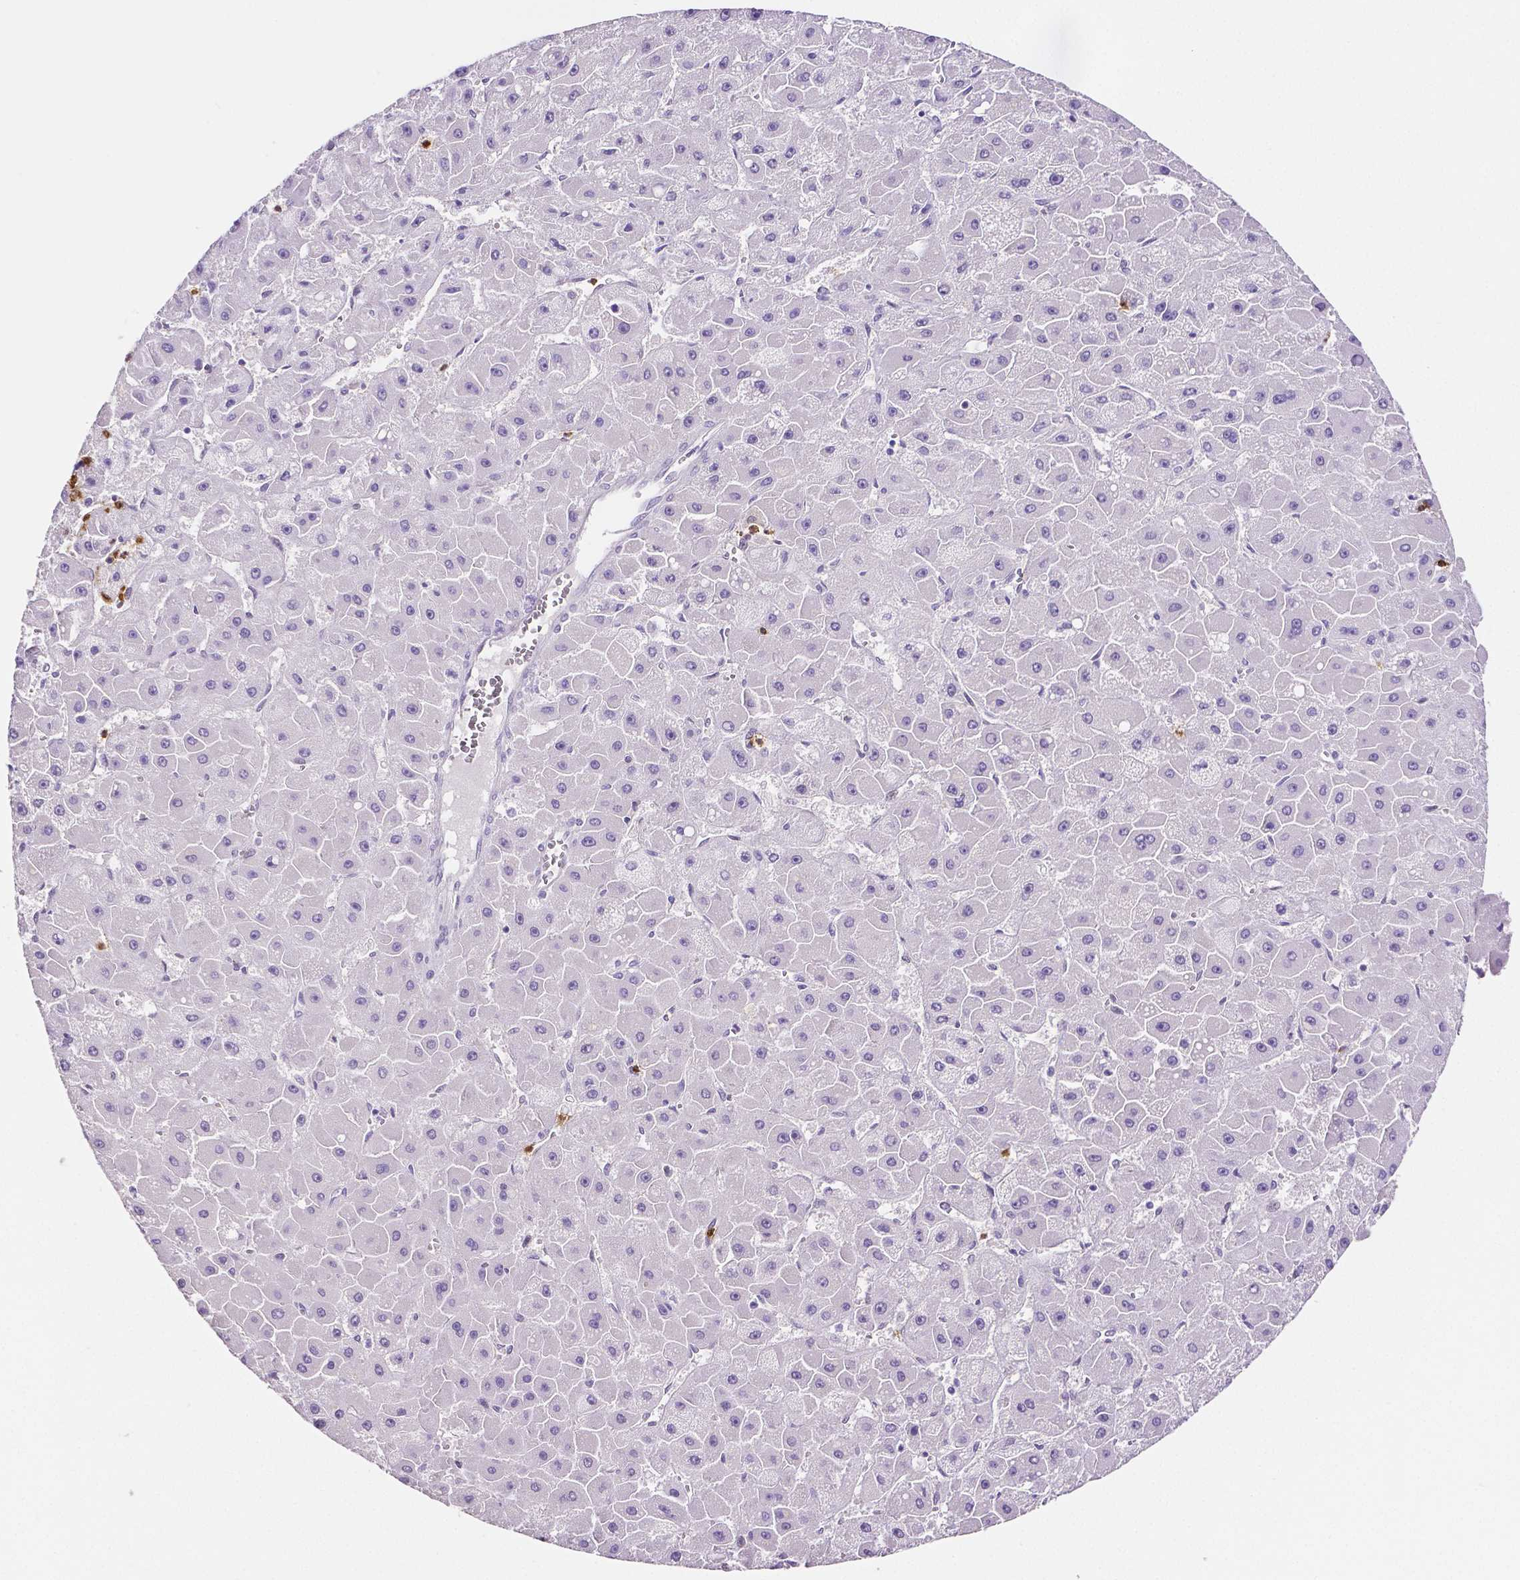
{"staining": {"intensity": "negative", "quantity": "none", "location": "none"}, "tissue": "liver cancer", "cell_type": "Tumor cells", "image_type": "cancer", "snomed": [{"axis": "morphology", "description": "Carcinoma, Hepatocellular, NOS"}, {"axis": "topography", "description": "Liver"}], "caption": "Tumor cells are negative for brown protein staining in hepatocellular carcinoma (liver).", "gene": "MMP9", "patient": {"sex": "female", "age": 25}}